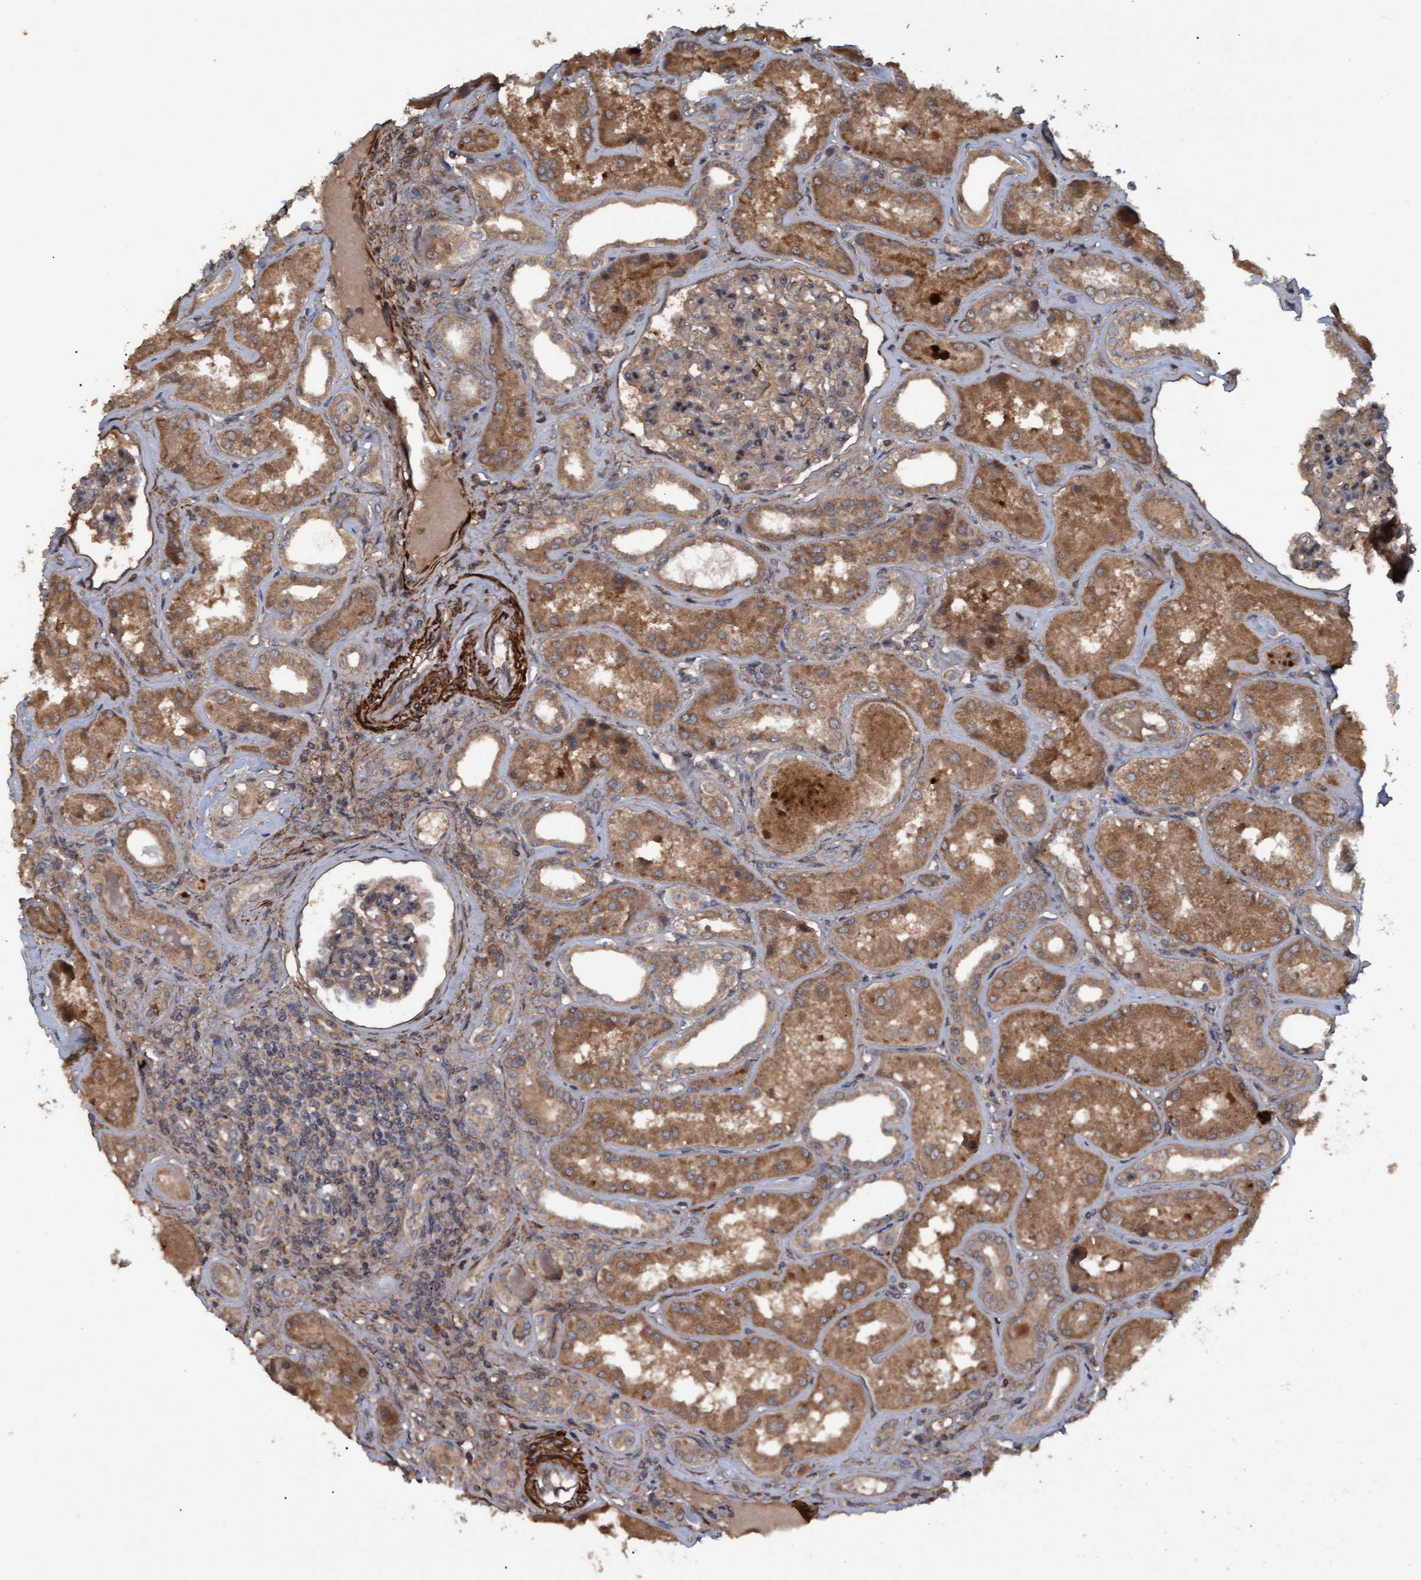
{"staining": {"intensity": "moderate", "quantity": ">75%", "location": "cytoplasmic/membranous"}, "tissue": "kidney", "cell_type": "Cells in glomeruli", "image_type": "normal", "snomed": [{"axis": "morphology", "description": "Normal tissue, NOS"}, {"axis": "topography", "description": "Kidney"}], "caption": "This image demonstrates IHC staining of normal human kidney, with medium moderate cytoplasmic/membranous positivity in approximately >75% of cells in glomeruli.", "gene": "GGT6", "patient": {"sex": "female", "age": 56}}